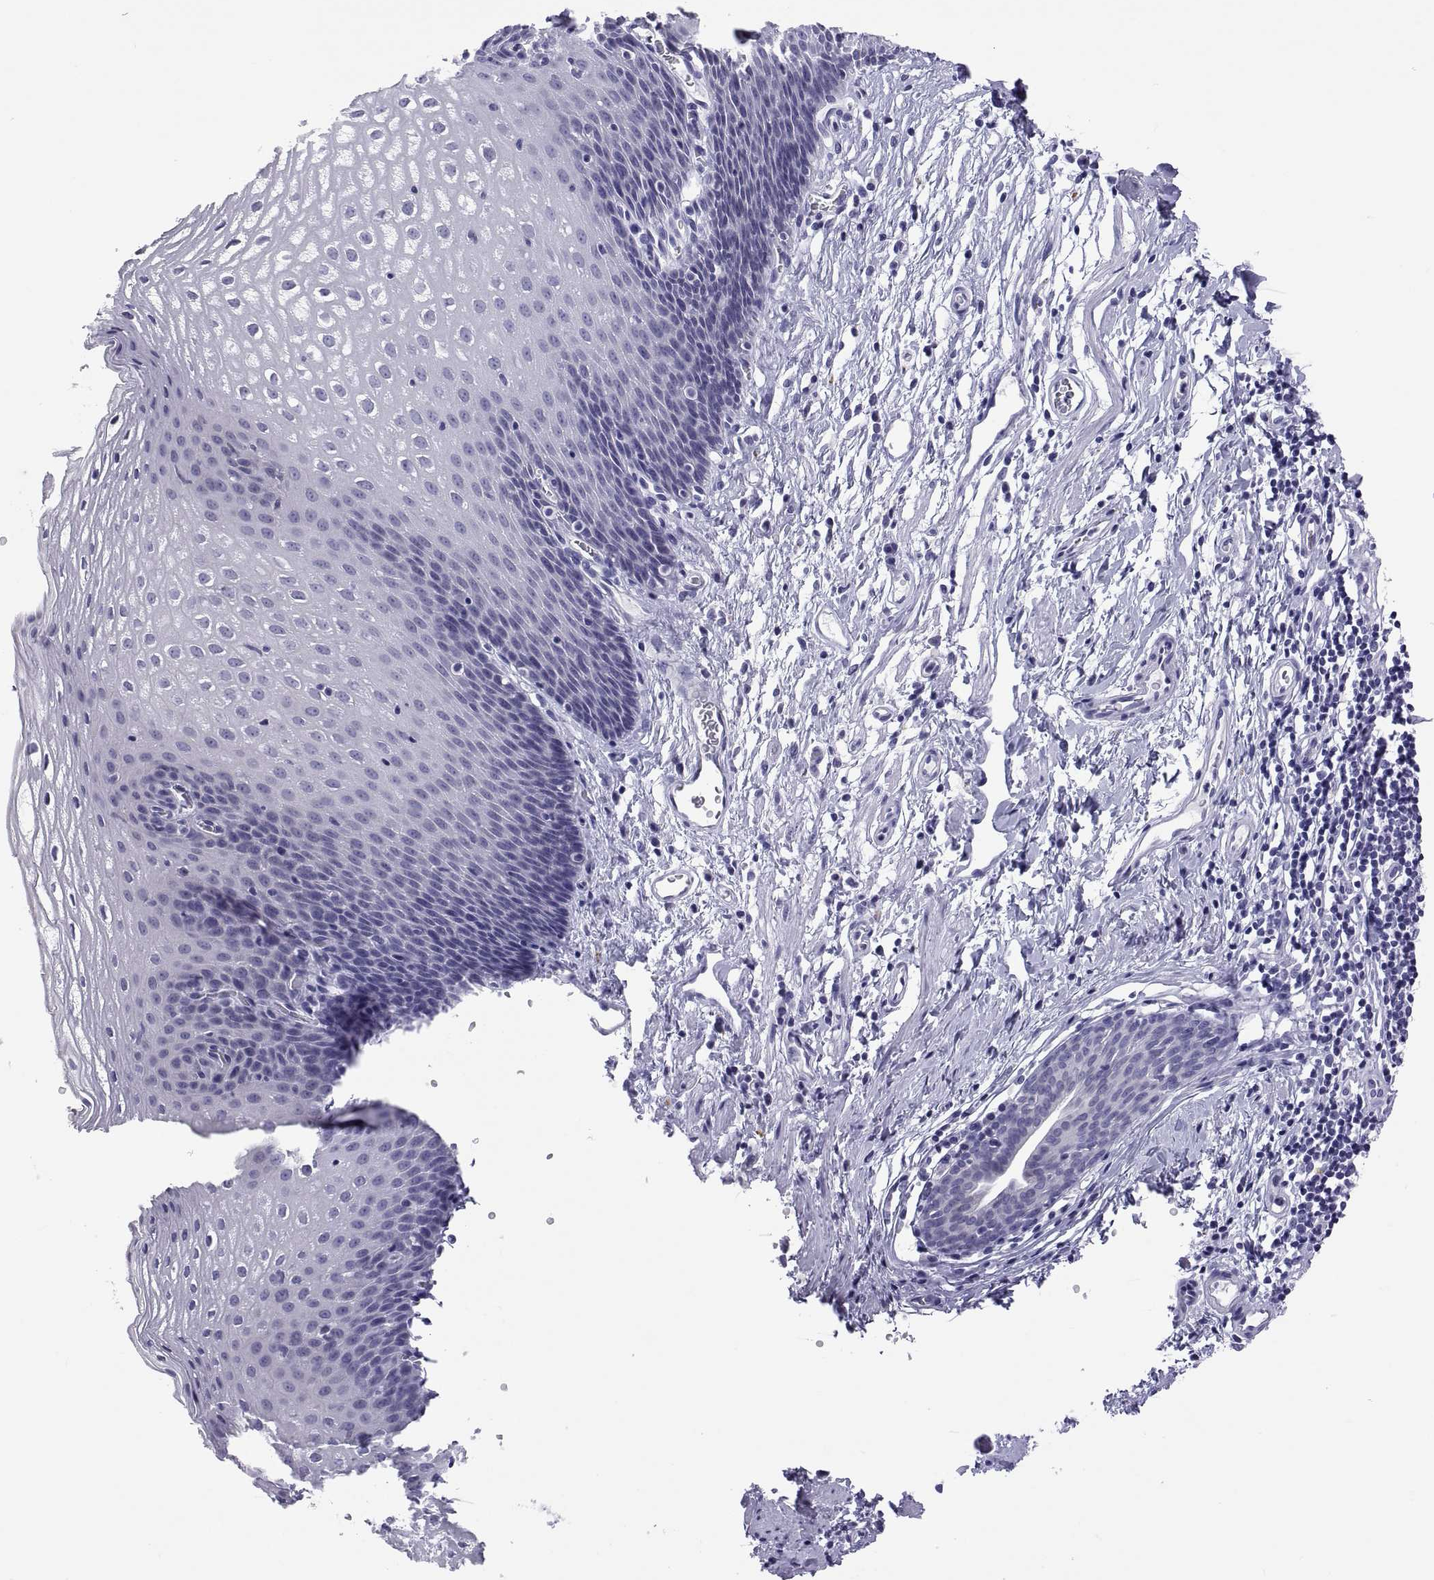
{"staining": {"intensity": "negative", "quantity": "none", "location": "none"}, "tissue": "esophagus", "cell_type": "Squamous epithelial cells", "image_type": "normal", "snomed": [{"axis": "morphology", "description": "Normal tissue, NOS"}, {"axis": "topography", "description": "Esophagus"}], "caption": "Immunohistochemistry image of unremarkable human esophagus stained for a protein (brown), which exhibits no staining in squamous epithelial cells.", "gene": "QRICH2", "patient": {"sex": "male", "age": 72}}